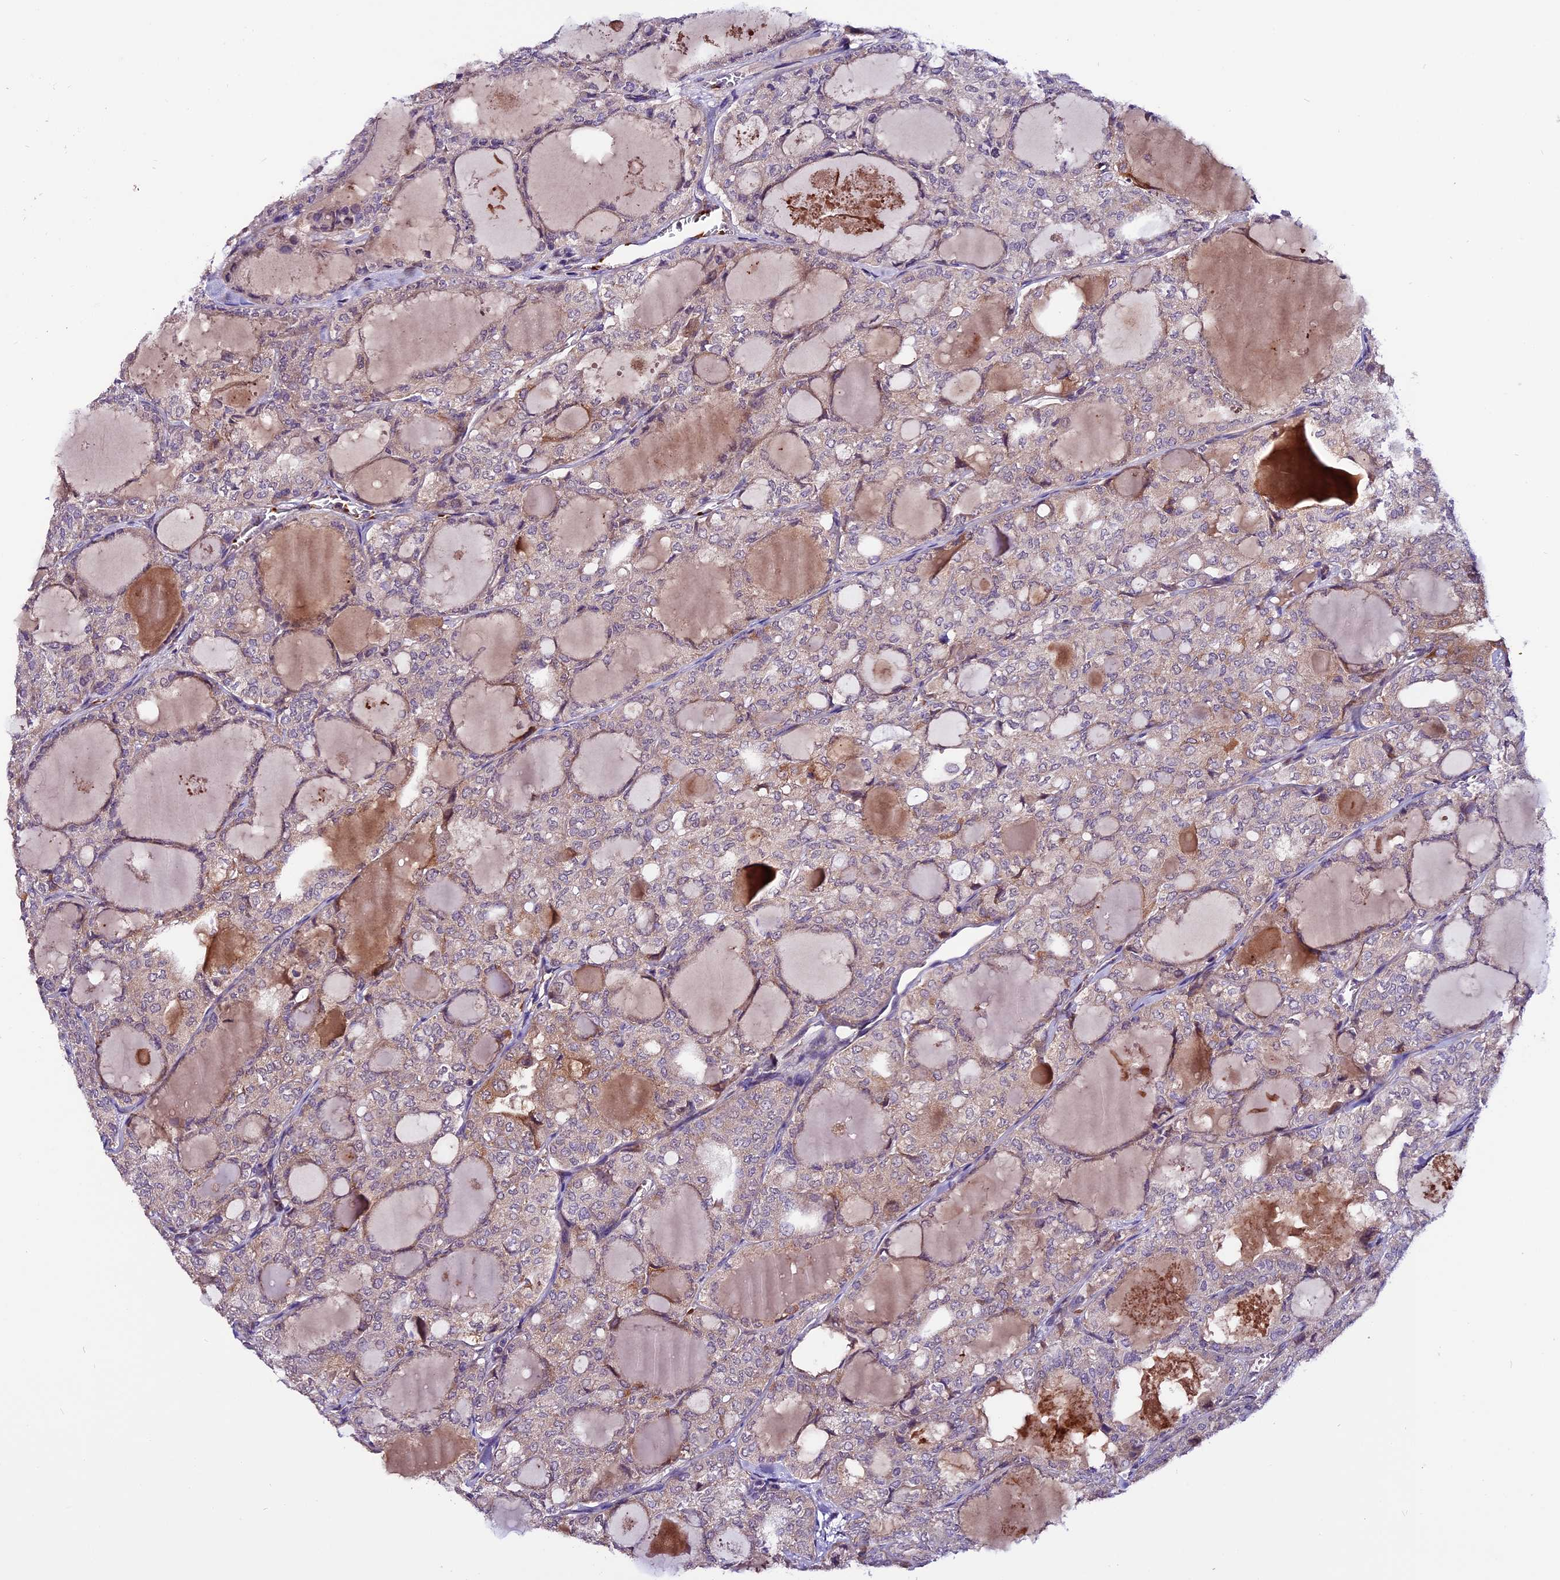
{"staining": {"intensity": "weak", "quantity": "25%-75%", "location": "cytoplasmic/membranous"}, "tissue": "thyroid cancer", "cell_type": "Tumor cells", "image_type": "cancer", "snomed": [{"axis": "morphology", "description": "Follicular adenoma carcinoma, NOS"}, {"axis": "topography", "description": "Thyroid gland"}], "caption": "The immunohistochemical stain labels weak cytoplasmic/membranous positivity in tumor cells of follicular adenoma carcinoma (thyroid) tissue.", "gene": "RINL", "patient": {"sex": "male", "age": 75}}